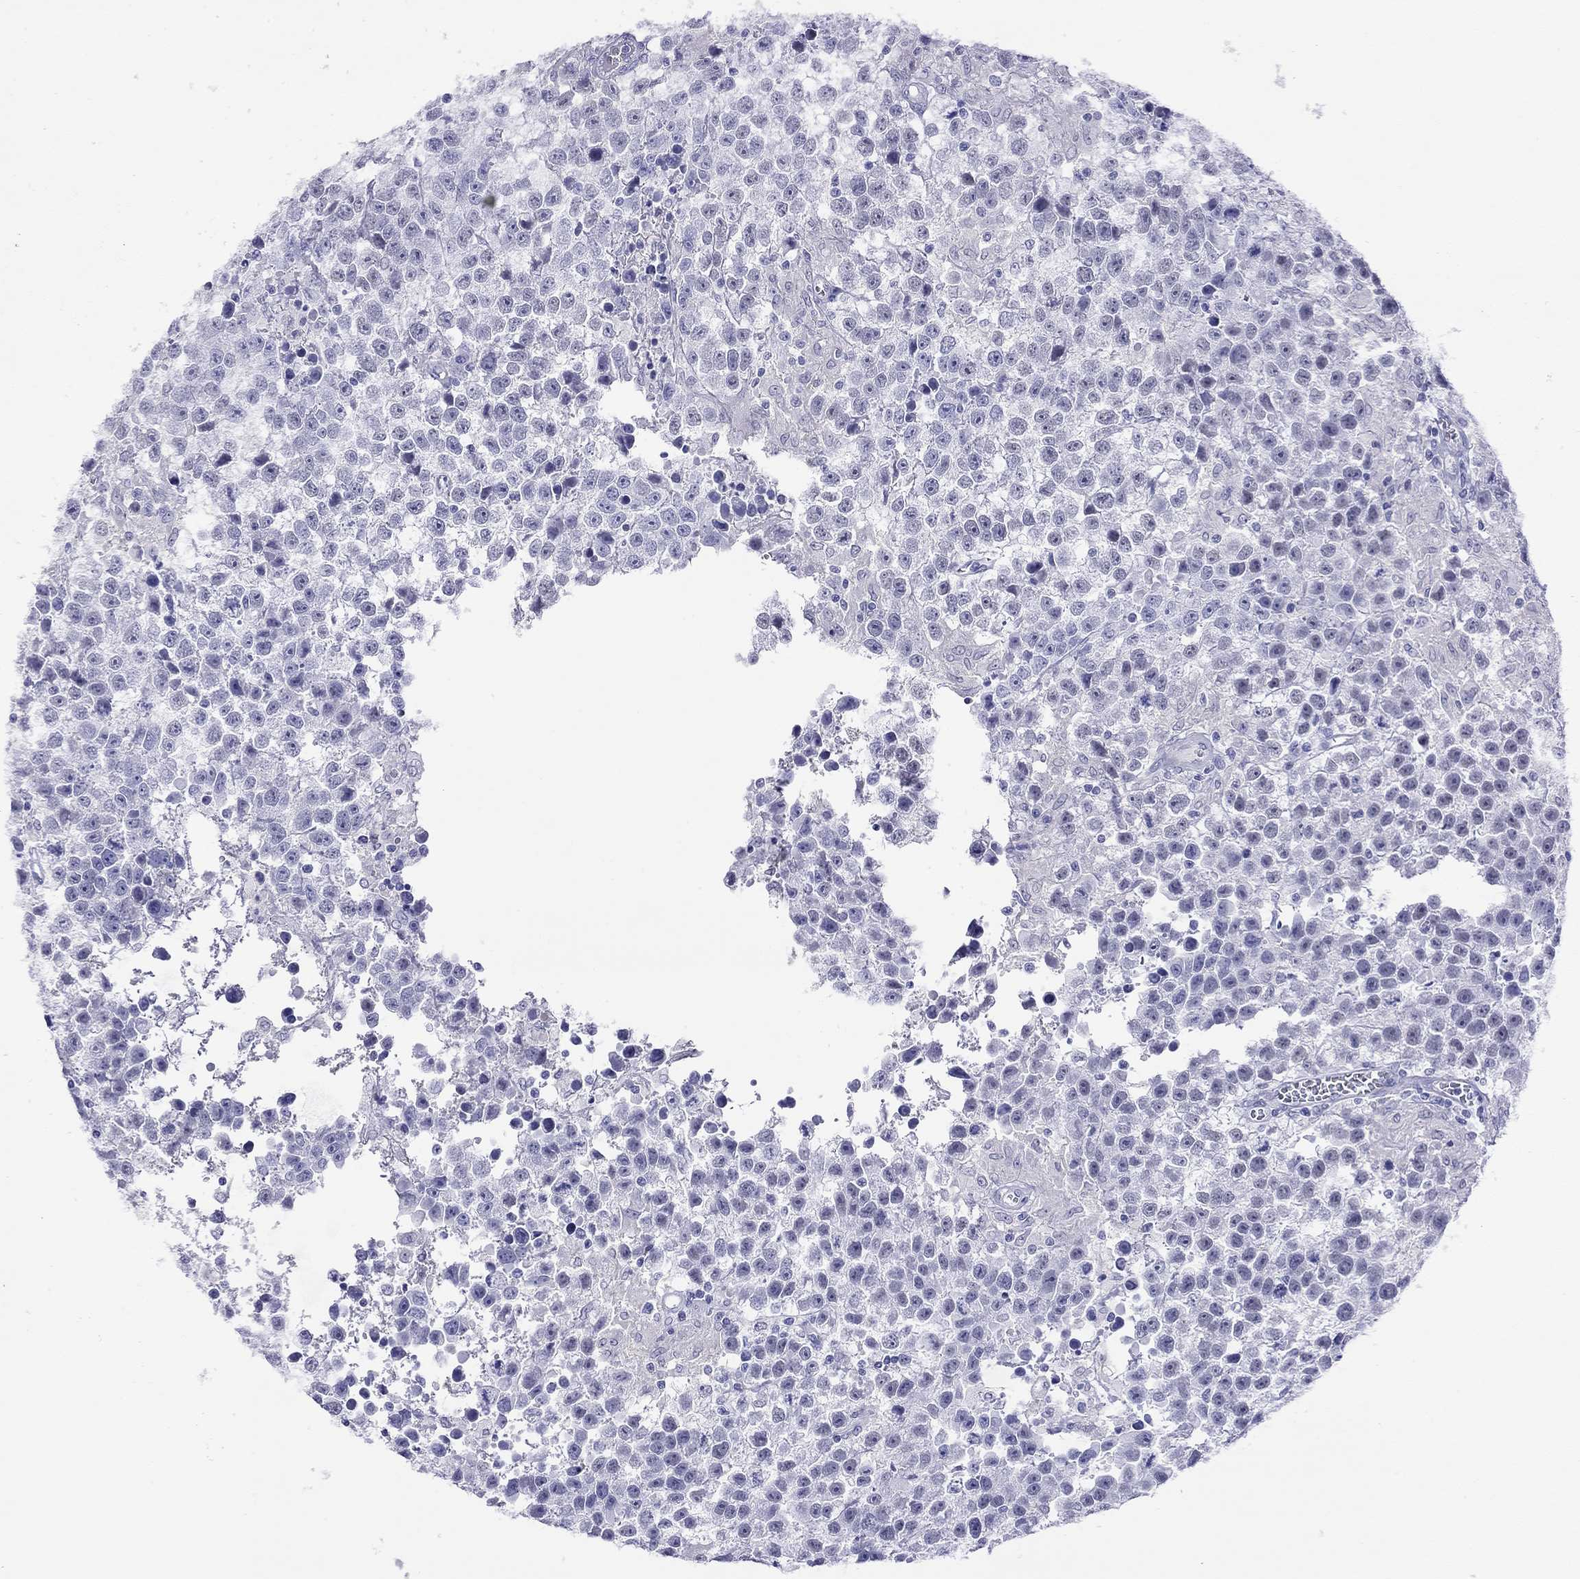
{"staining": {"intensity": "negative", "quantity": "none", "location": "none"}, "tissue": "testis cancer", "cell_type": "Tumor cells", "image_type": "cancer", "snomed": [{"axis": "morphology", "description": "Seminoma, NOS"}, {"axis": "topography", "description": "Testis"}], "caption": "DAB immunohistochemical staining of testis seminoma demonstrates no significant expression in tumor cells. (Immunohistochemistry (ihc), brightfield microscopy, high magnification).", "gene": "SLC30A8", "patient": {"sex": "male", "age": 43}}